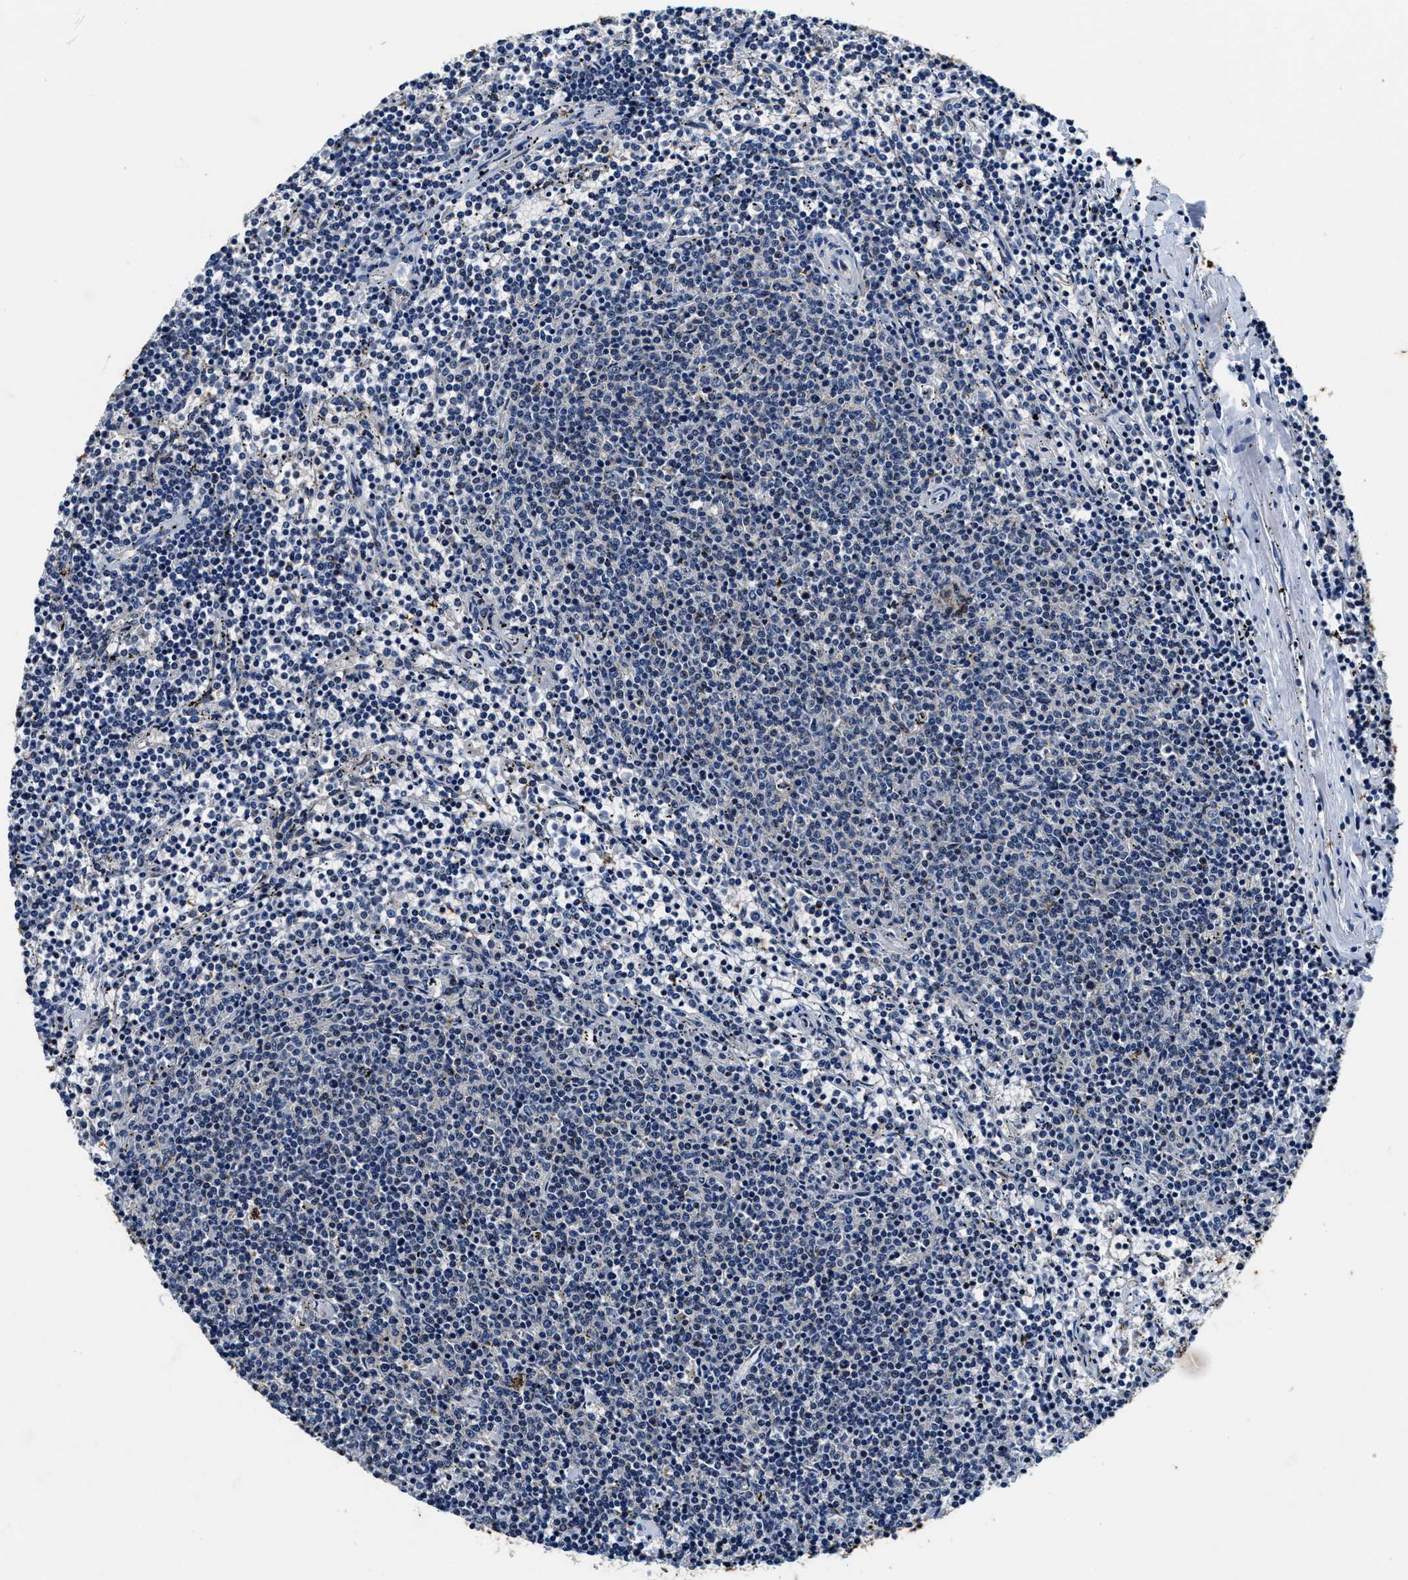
{"staining": {"intensity": "negative", "quantity": "none", "location": "none"}, "tissue": "lymphoma", "cell_type": "Tumor cells", "image_type": "cancer", "snomed": [{"axis": "morphology", "description": "Malignant lymphoma, non-Hodgkin's type, Low grade"}, {"axis": "topography", "description": "Spleen"}], "caption": "The image reveals no staining of tumor cells in lymphoma.", "gene": "PI4KB", "patient": {"sex": "female", "age": 50}}